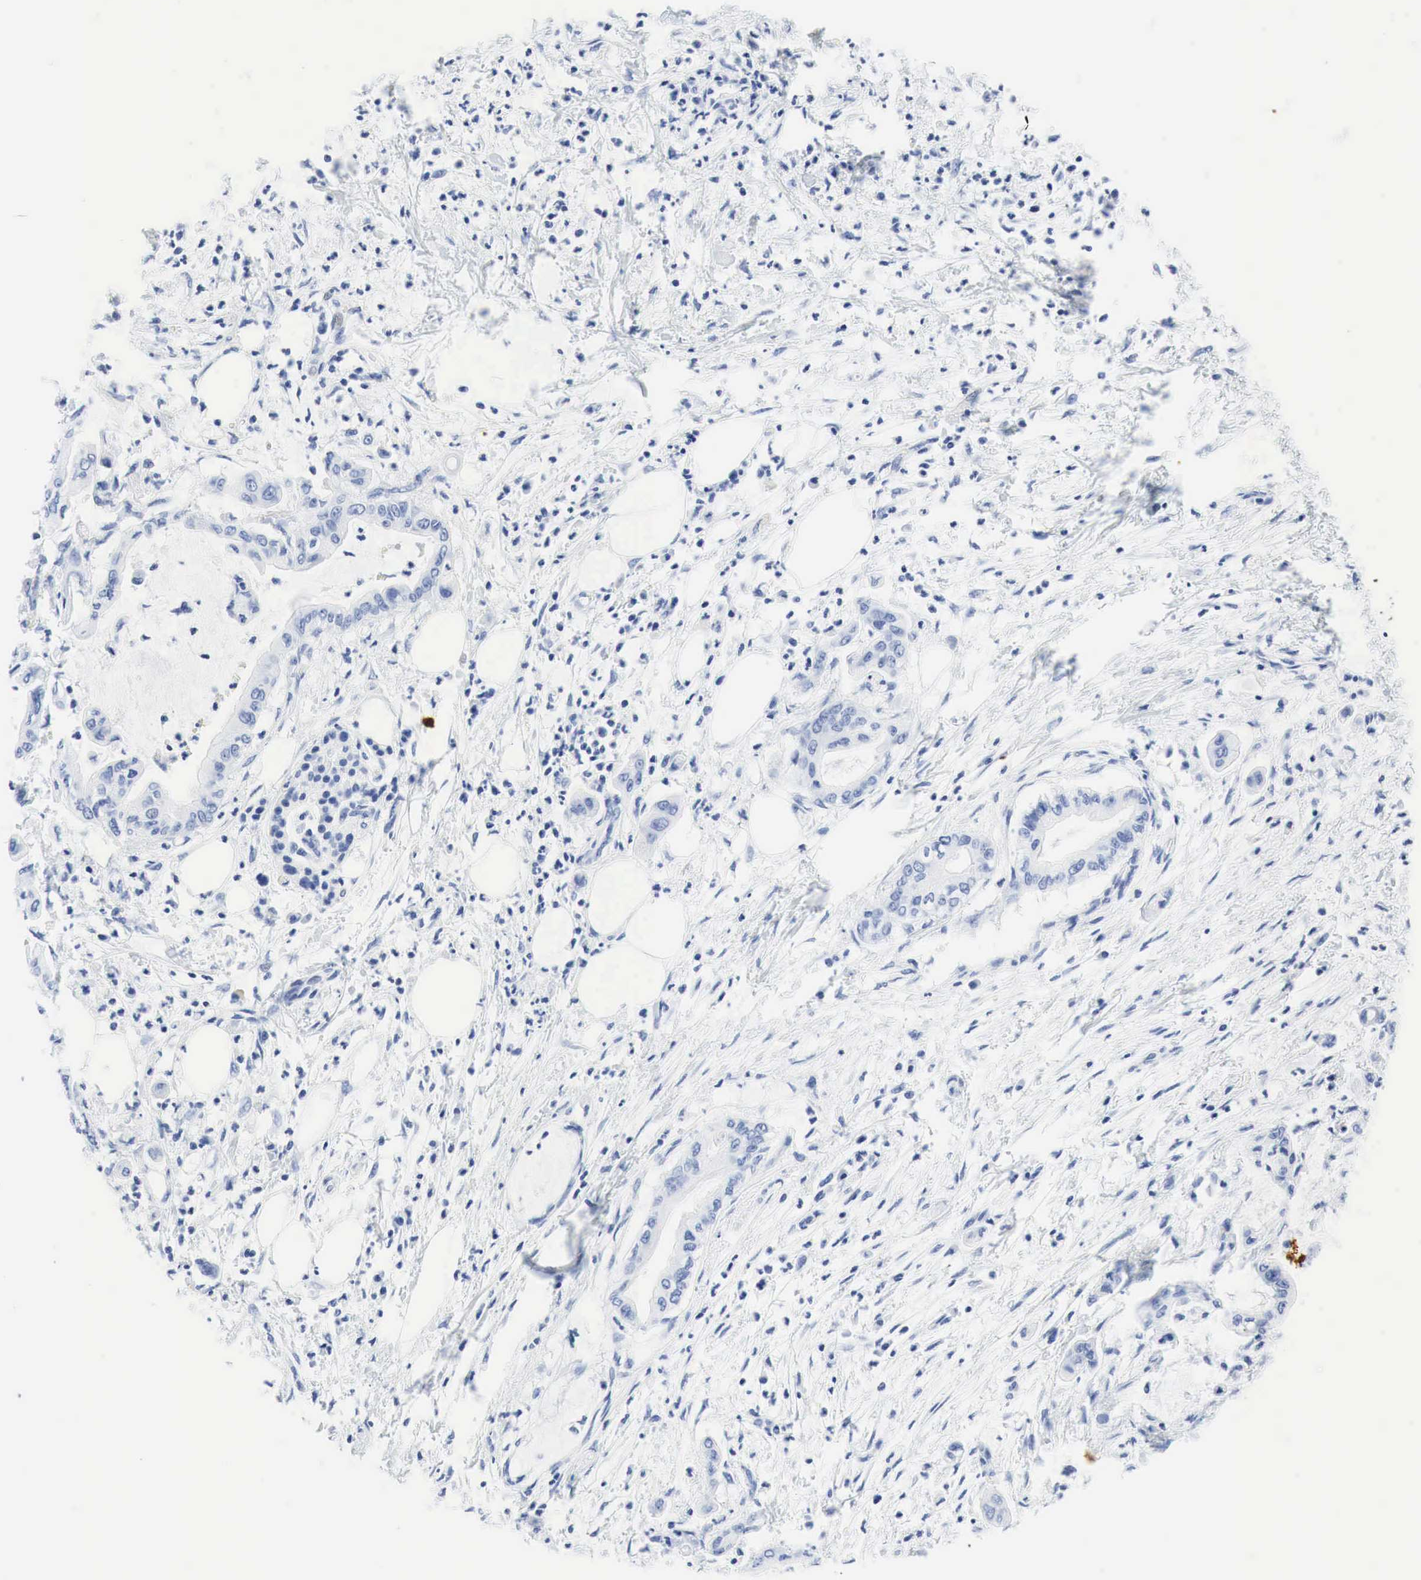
{"staining": {"intensity": "negative", "quantity": "none", "location": "none"}, "tissue": "pancreatic cancer", "cell_type": "Tumor cells", "image_type": "cancer", "snomed": [{"axis": "morphology", "description": "Adenocarcinoma, NOS"}, {"axis": "topography", "description": "Pancreas"}], "caption": "Immunohistochemistry of human pancreatic cancer exhibits no staining in tumor cells. The staining was performed using DAB to visualize the protein expression in brown, while the nuclei were stained in blue with hematoxylin (Magnification: 20x).", "gene": "INHA", "patient": {"sex": "male", "age": 58}}